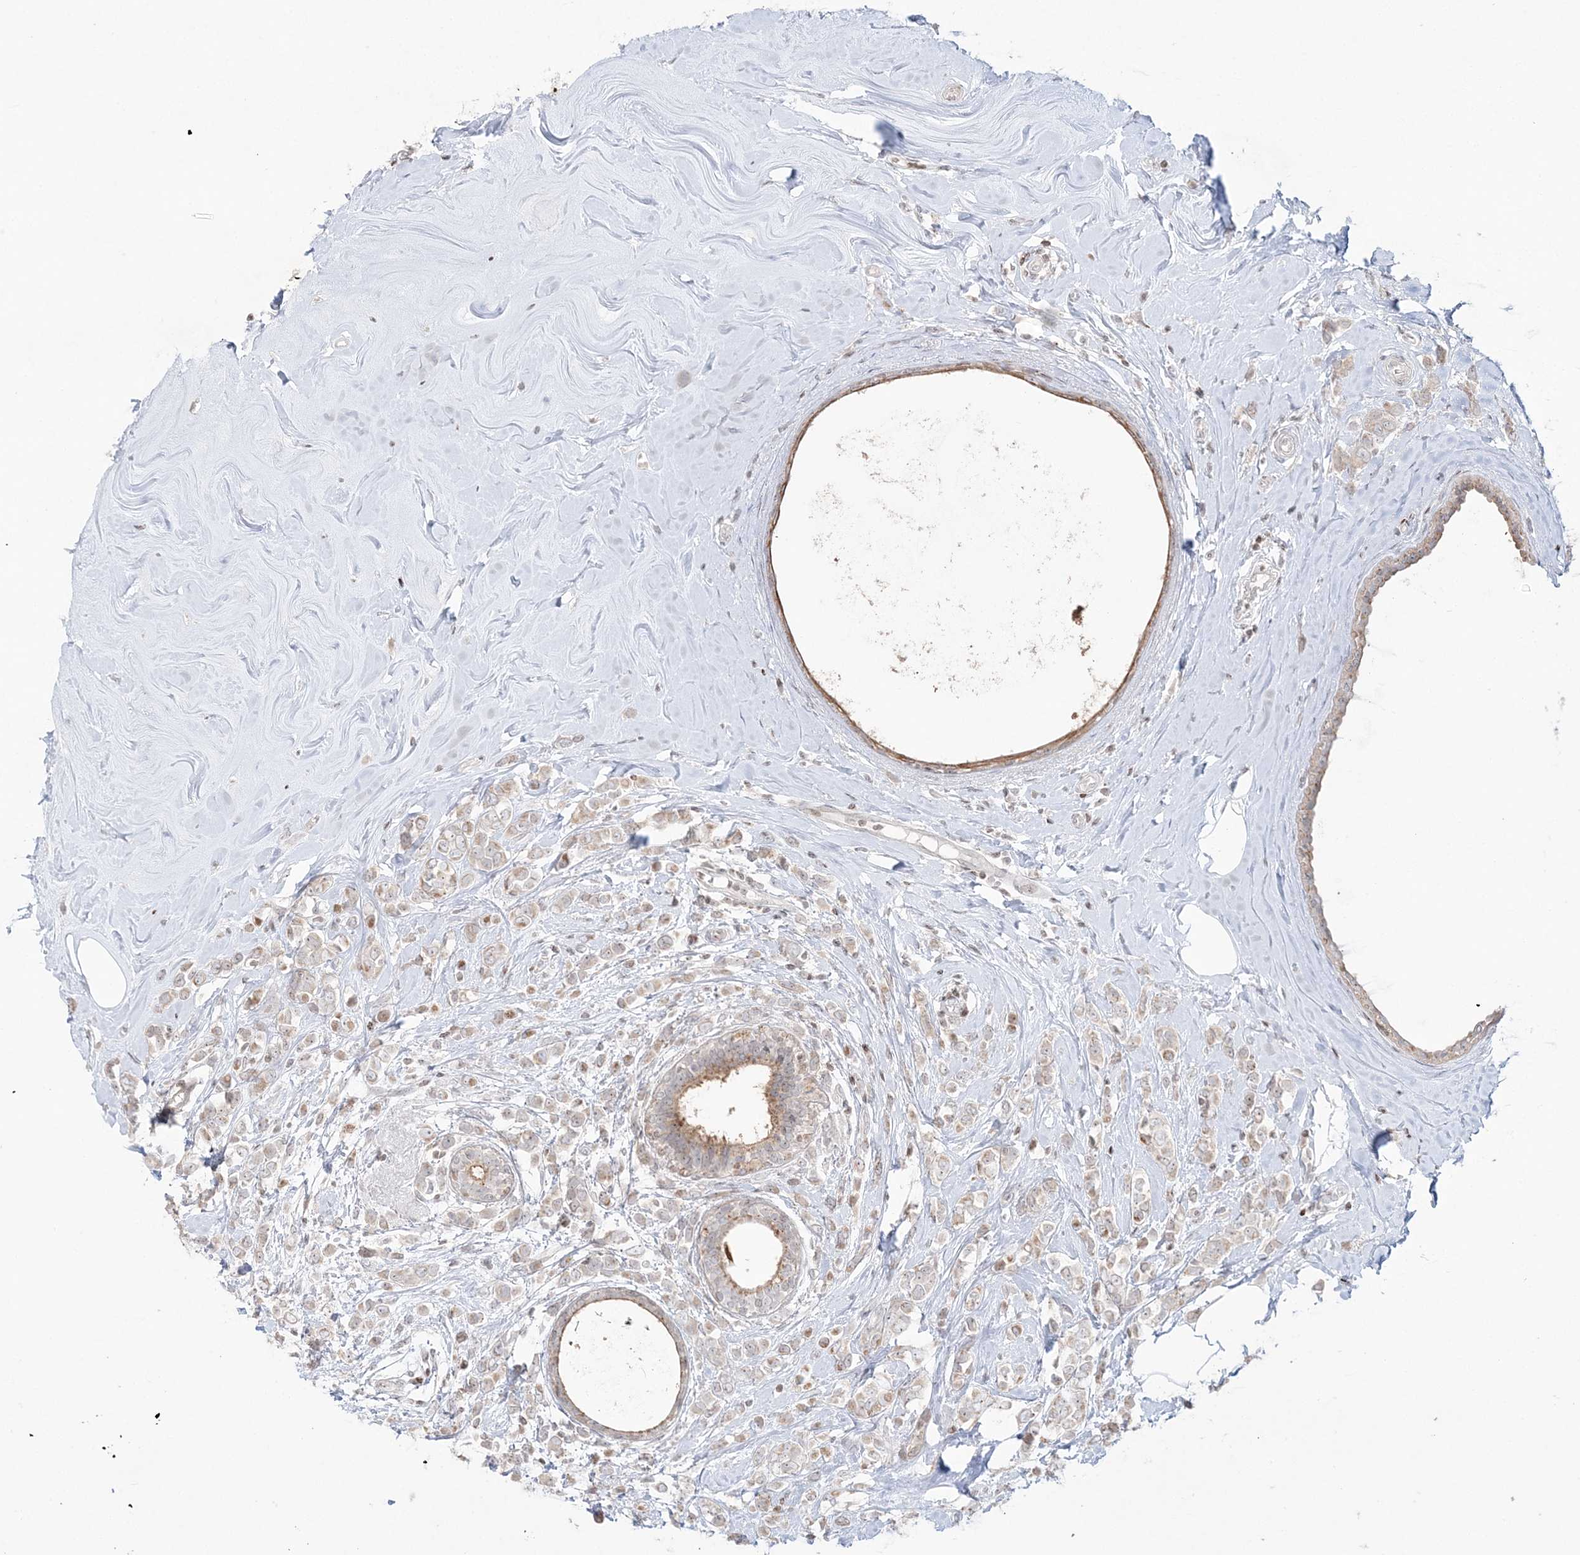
{"staining": {"intensity": "weak", "quantity": "<25%", "location": "cytoplasmic/membranous"}, "tissue": "breast cancer", "cell_type": "Tumor cells", "image_type": "cancer", "snomed": [{"axis": "morphology", "description": "Lobular carcinoma"}, {"axis": "topography", "description": "Breast"}], "caption": "Photomicrograph shows no significant protein positivity in tumor cells of lobular carcinoma (breast).", "gene": "SH3BP4", "patient": {"sex": "female", "age": 47}}